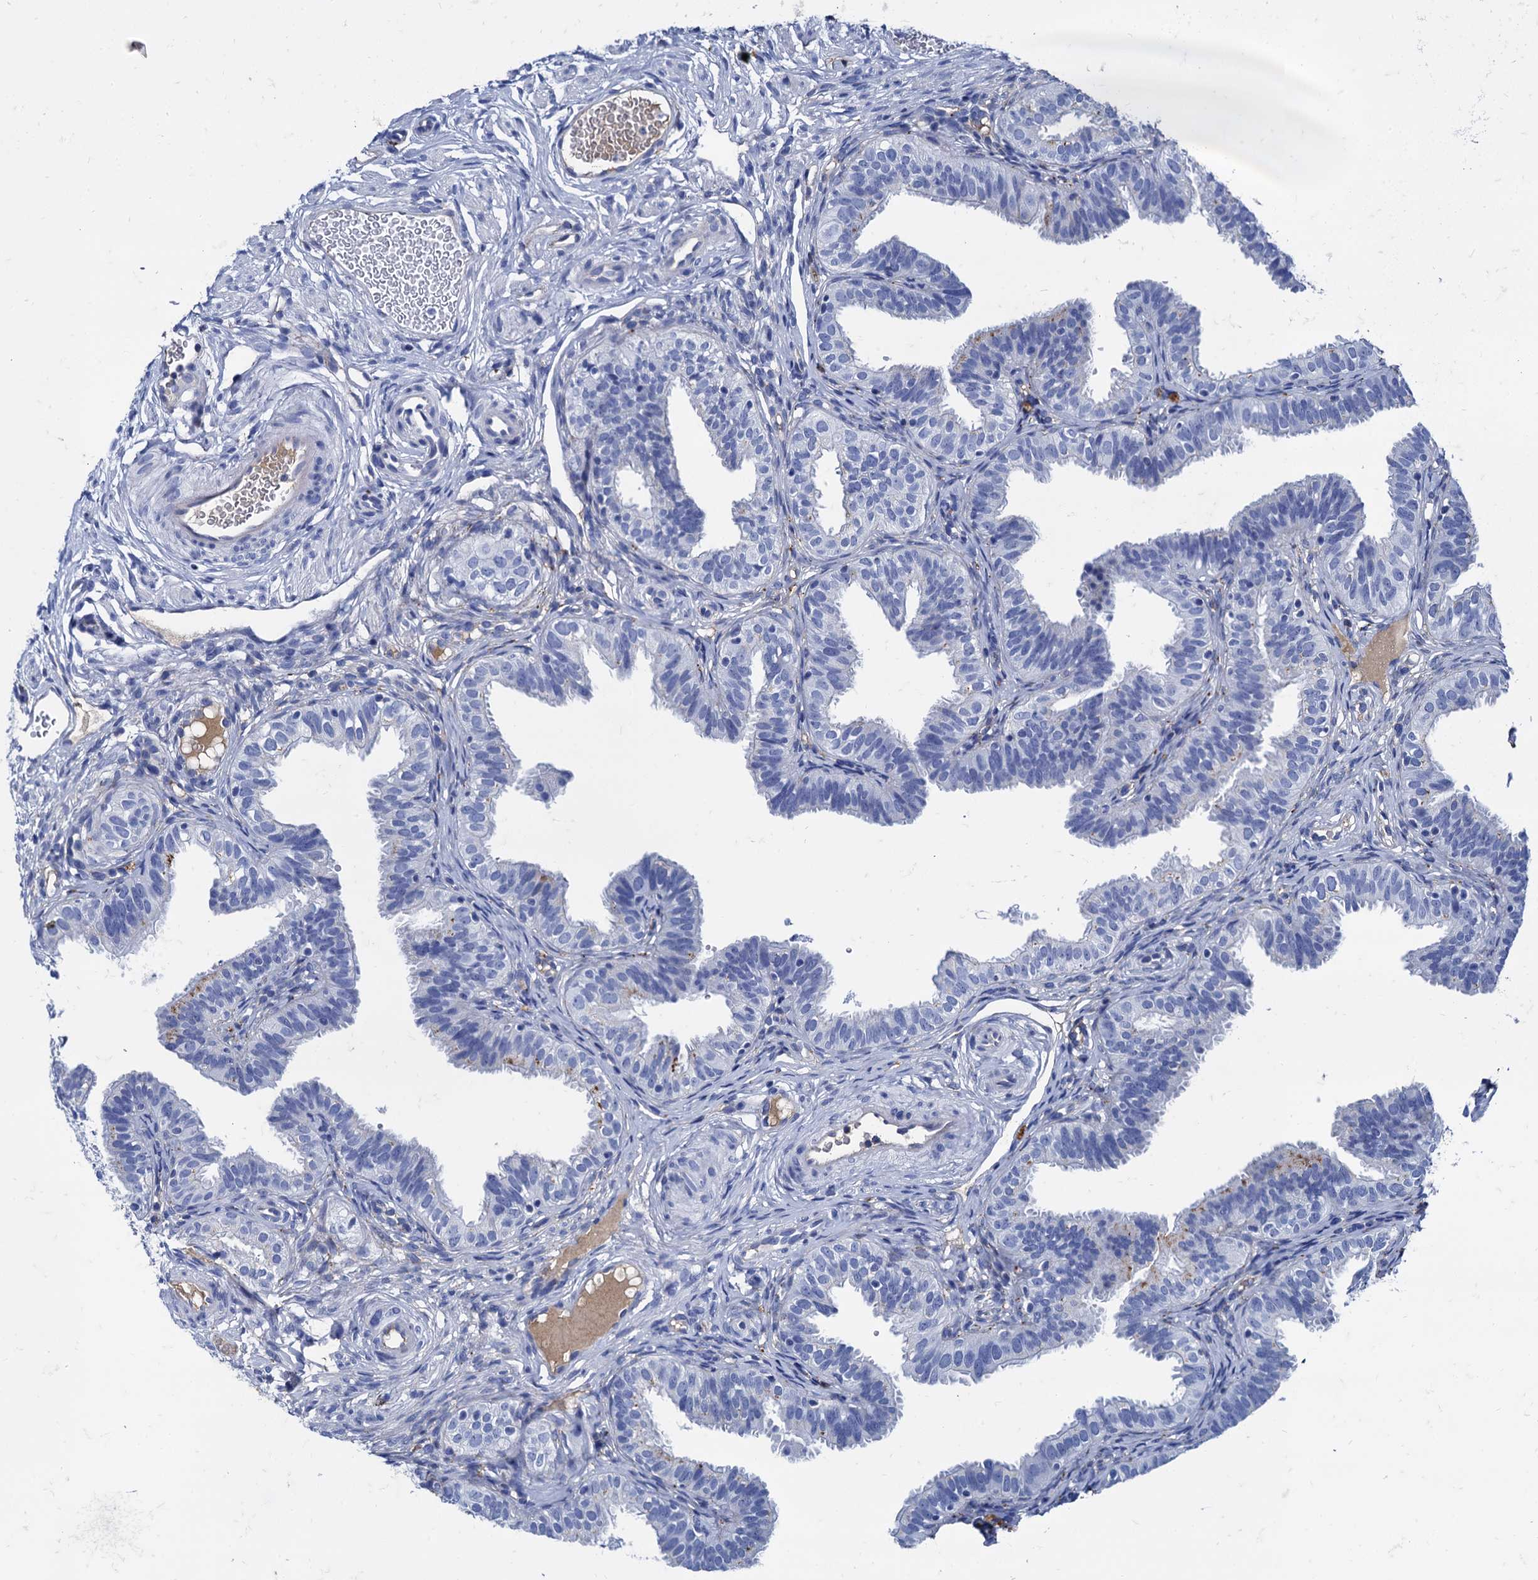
{"staining": {"intensity": "negative", "quantity": "none", "location": "none"}, "tissue": "fallopian tube", "cell_type": "Glandular cells", "image_type": "normal", "snomed": [{"axis": "morphology", "description": "Normal tissue, NOS"}, {"axis": "topography", "description": "Fallopian tube"}], "caption": "Immunohistochemistry (IHC) histopathology image of unremarkable fallopian tube stained for a protein (brown), which shows no staining in glandular cells. (DAB immunohistochemistry, high magnification).", "gene": "APOD", "patient": {"sex": "female", "age": 35}}